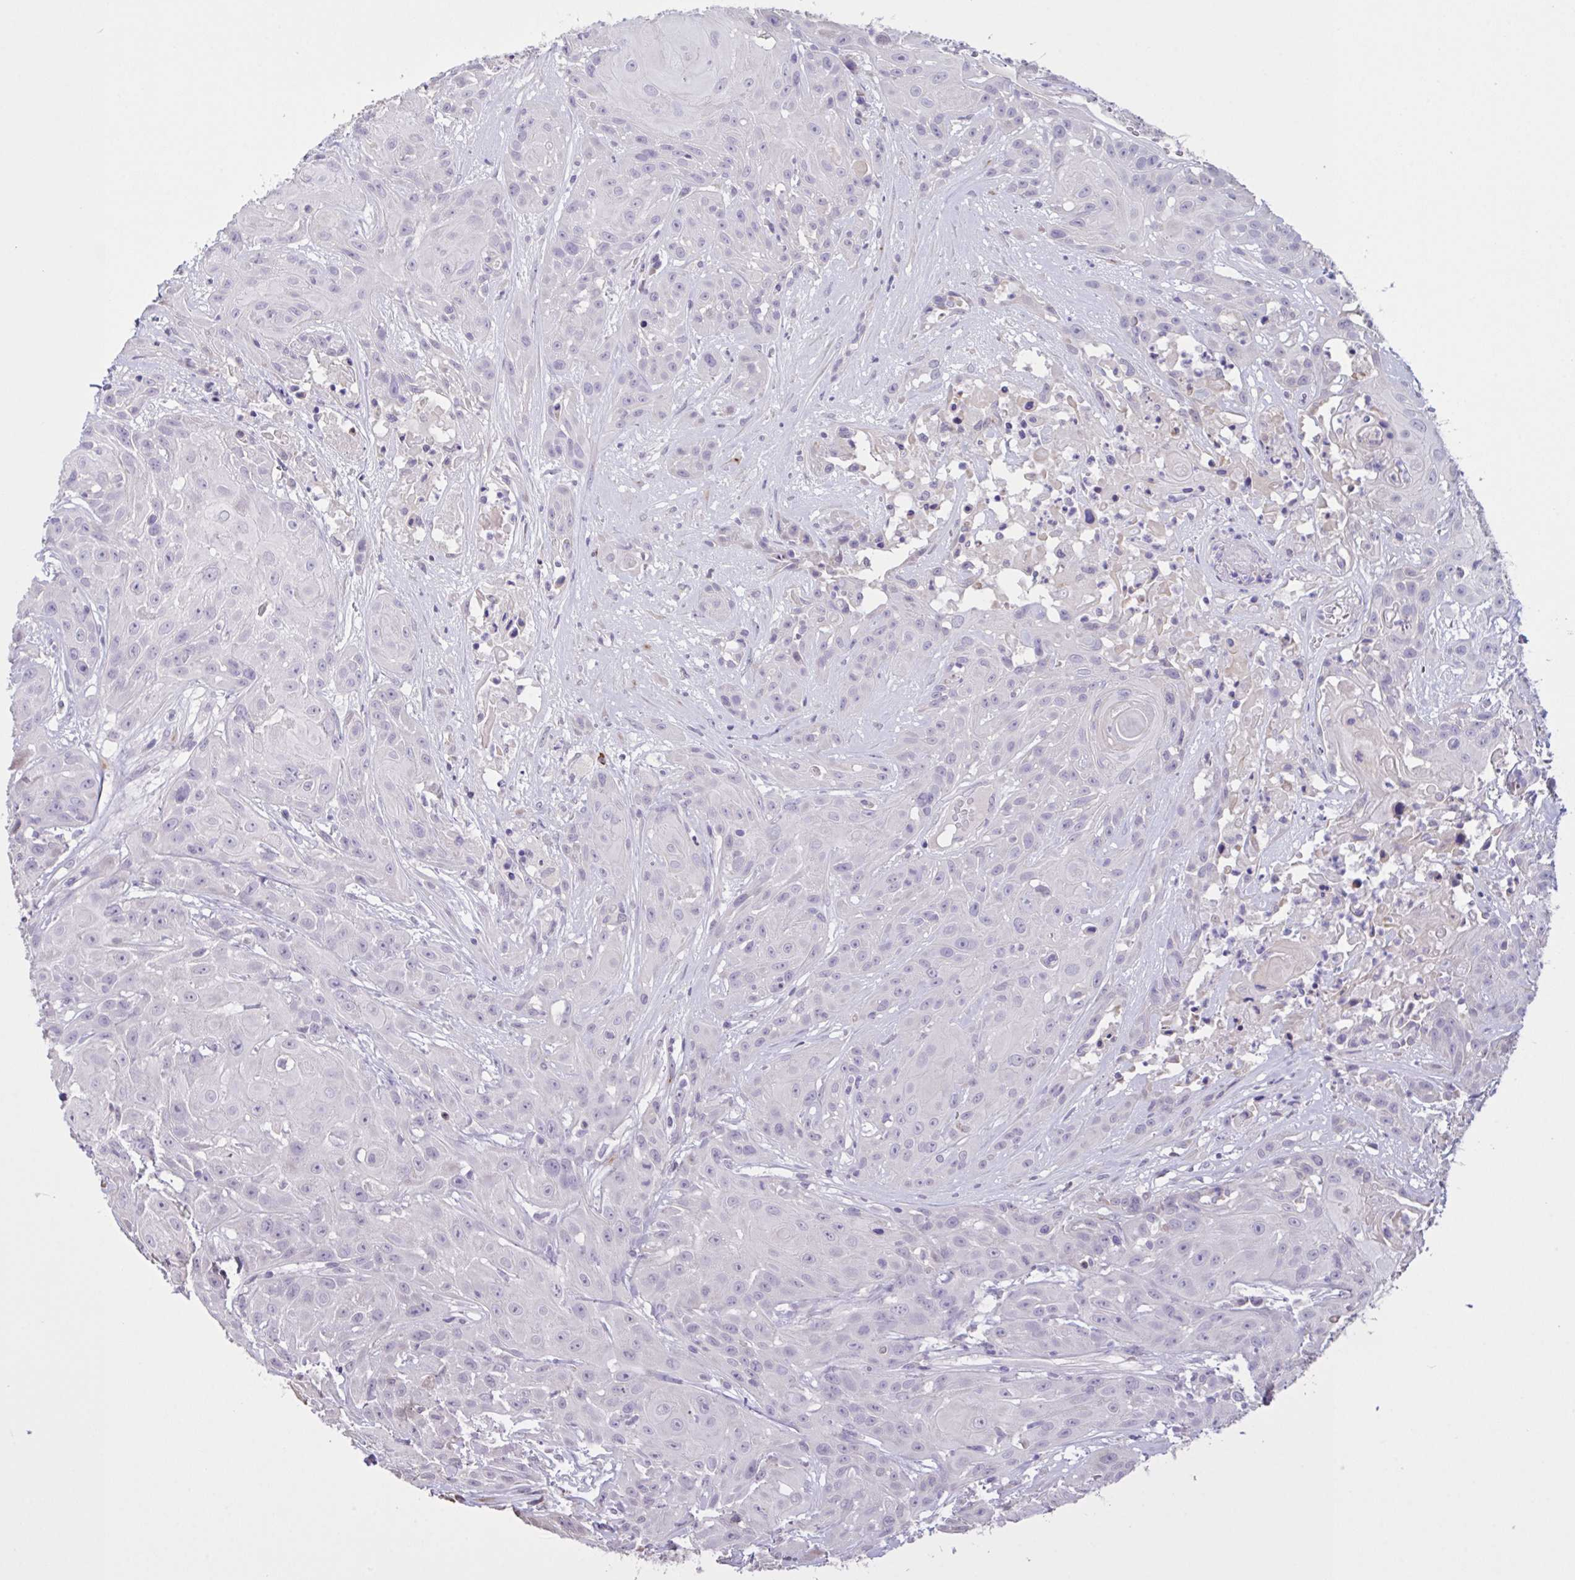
{"staining": {"intensity": "negative", "quantity": "none", "location": "none"}, "tissue": "head and neck cancer", "cell_type": "Tumor cells", "image_type": "cancer", "snomed": [{"axis": "morphology", "description": "Squamous cell carcinoma, NOS"}, {"axis": "topography", "description": "Skin"}, {"axis": "topography", "description": "Head-Neck"}], "caption": "Head and neck cancer (squamous cell carcinoma) was stained to show a protein in brown. There is no significant staining in tumor cells. (DAB (3,3'-diaminobenzidine) IHC visualized using brightfield microscopy, high magnification).", "gene": "MRGPRX2", "patient": {"sex": "male", "age": 80}}